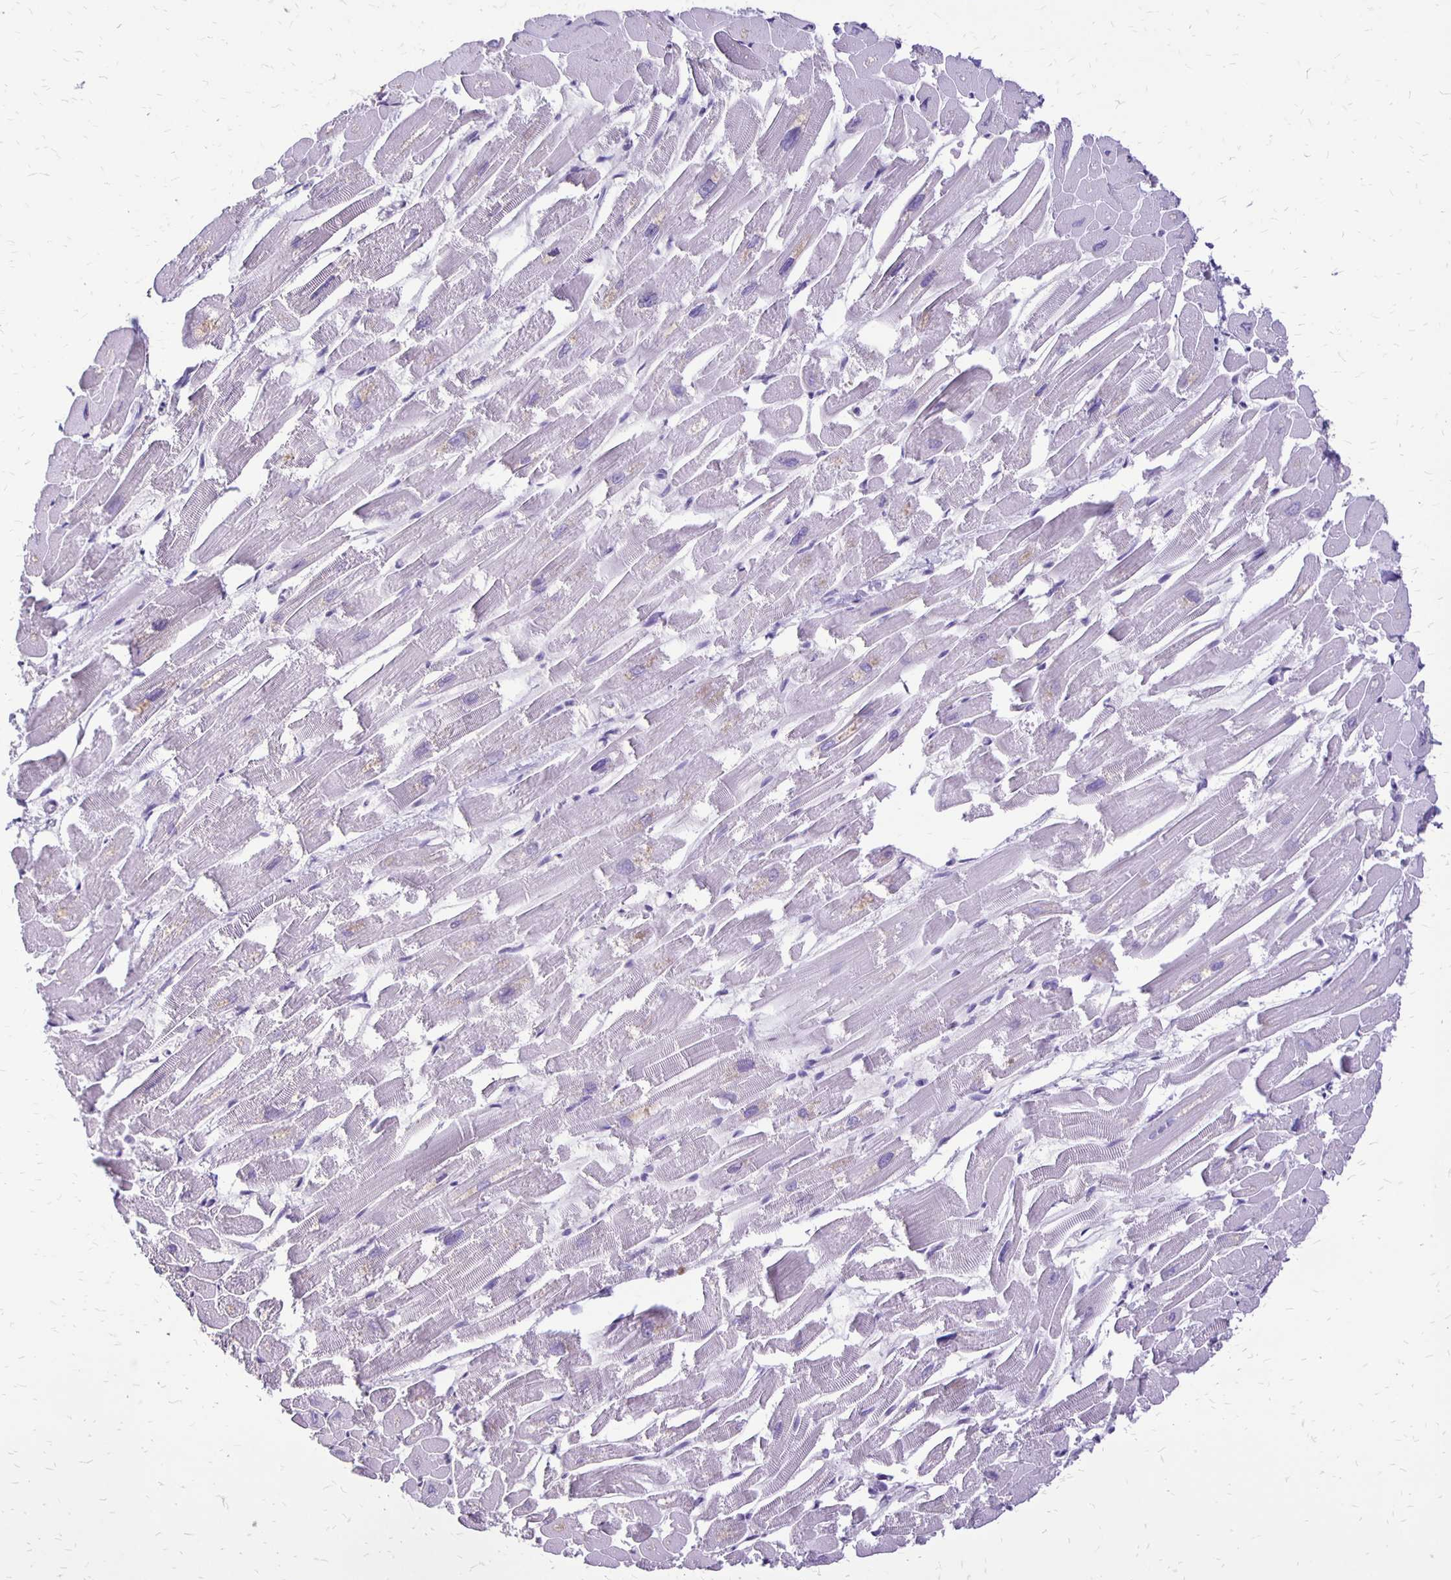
{"staining": {"intensity": "negative", "quantity": "none", "location": "none"}, "tissue": "heart muscle", "cell_type": "Cardiomyocytes", "image_type": "normal", "snomed": [{"axis": "morphology", "description": "Normal tissue, NOS"}, {"axis": "topography", "description": "Heart"}], "caption": "High magnification brightfield microscopy of normal heart muscle stained with DAB (brown) and counterstained with hematoxylin (blue): cardiomyocytes show no significant expression. (Immunohistochemistry (ihc), brightfield microscopy, high magnification).", "gene": "ANKRD45", "patient": {"sex": "male", "age": 54}}